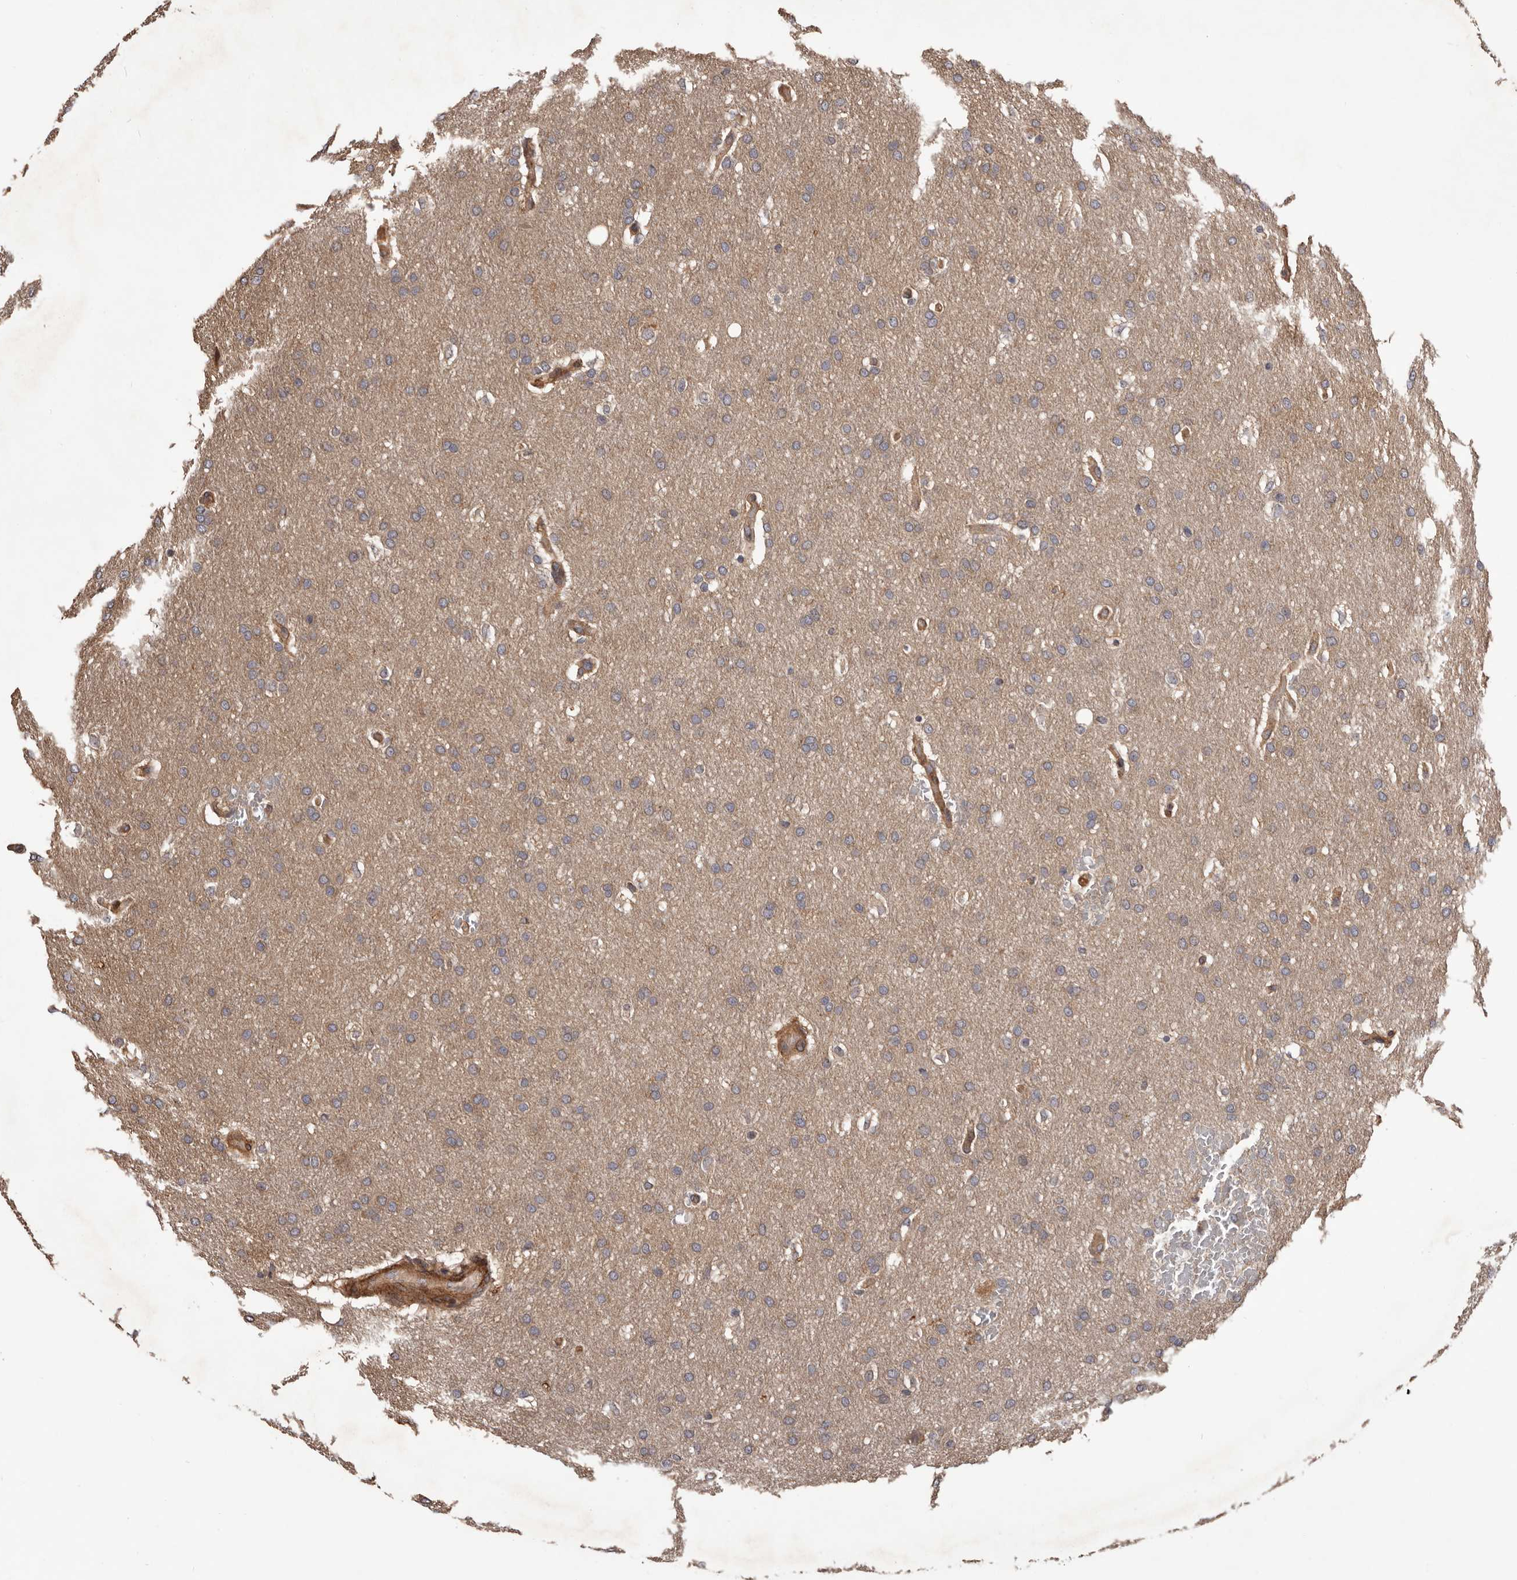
{"staining": {"intensity": "weak", "quantity": ">75%", "location": "cytoplasmic/membranous"}, "tissue": "glioma", "cell_type": "Tumor cells", "image_type": "cancer", "snomed": [{"axis": "morphology", "description": "Glioma, malignant, Low grade"}, {"axis": "topography", "description": "Brain"}], "caption": "Immunohistochemistry (IHC) micrograph of neoplastic tissue: human malignant low-grade glioma stained using IHC reveals low levels of weak protein expression localized specifically in the cytoplasmic/membranous of tumor cells, appearing as a cytoplasmic/membranous brown color.", "gene": "ADAMTS2", "patient": {"sex": "female", "age": 37}}